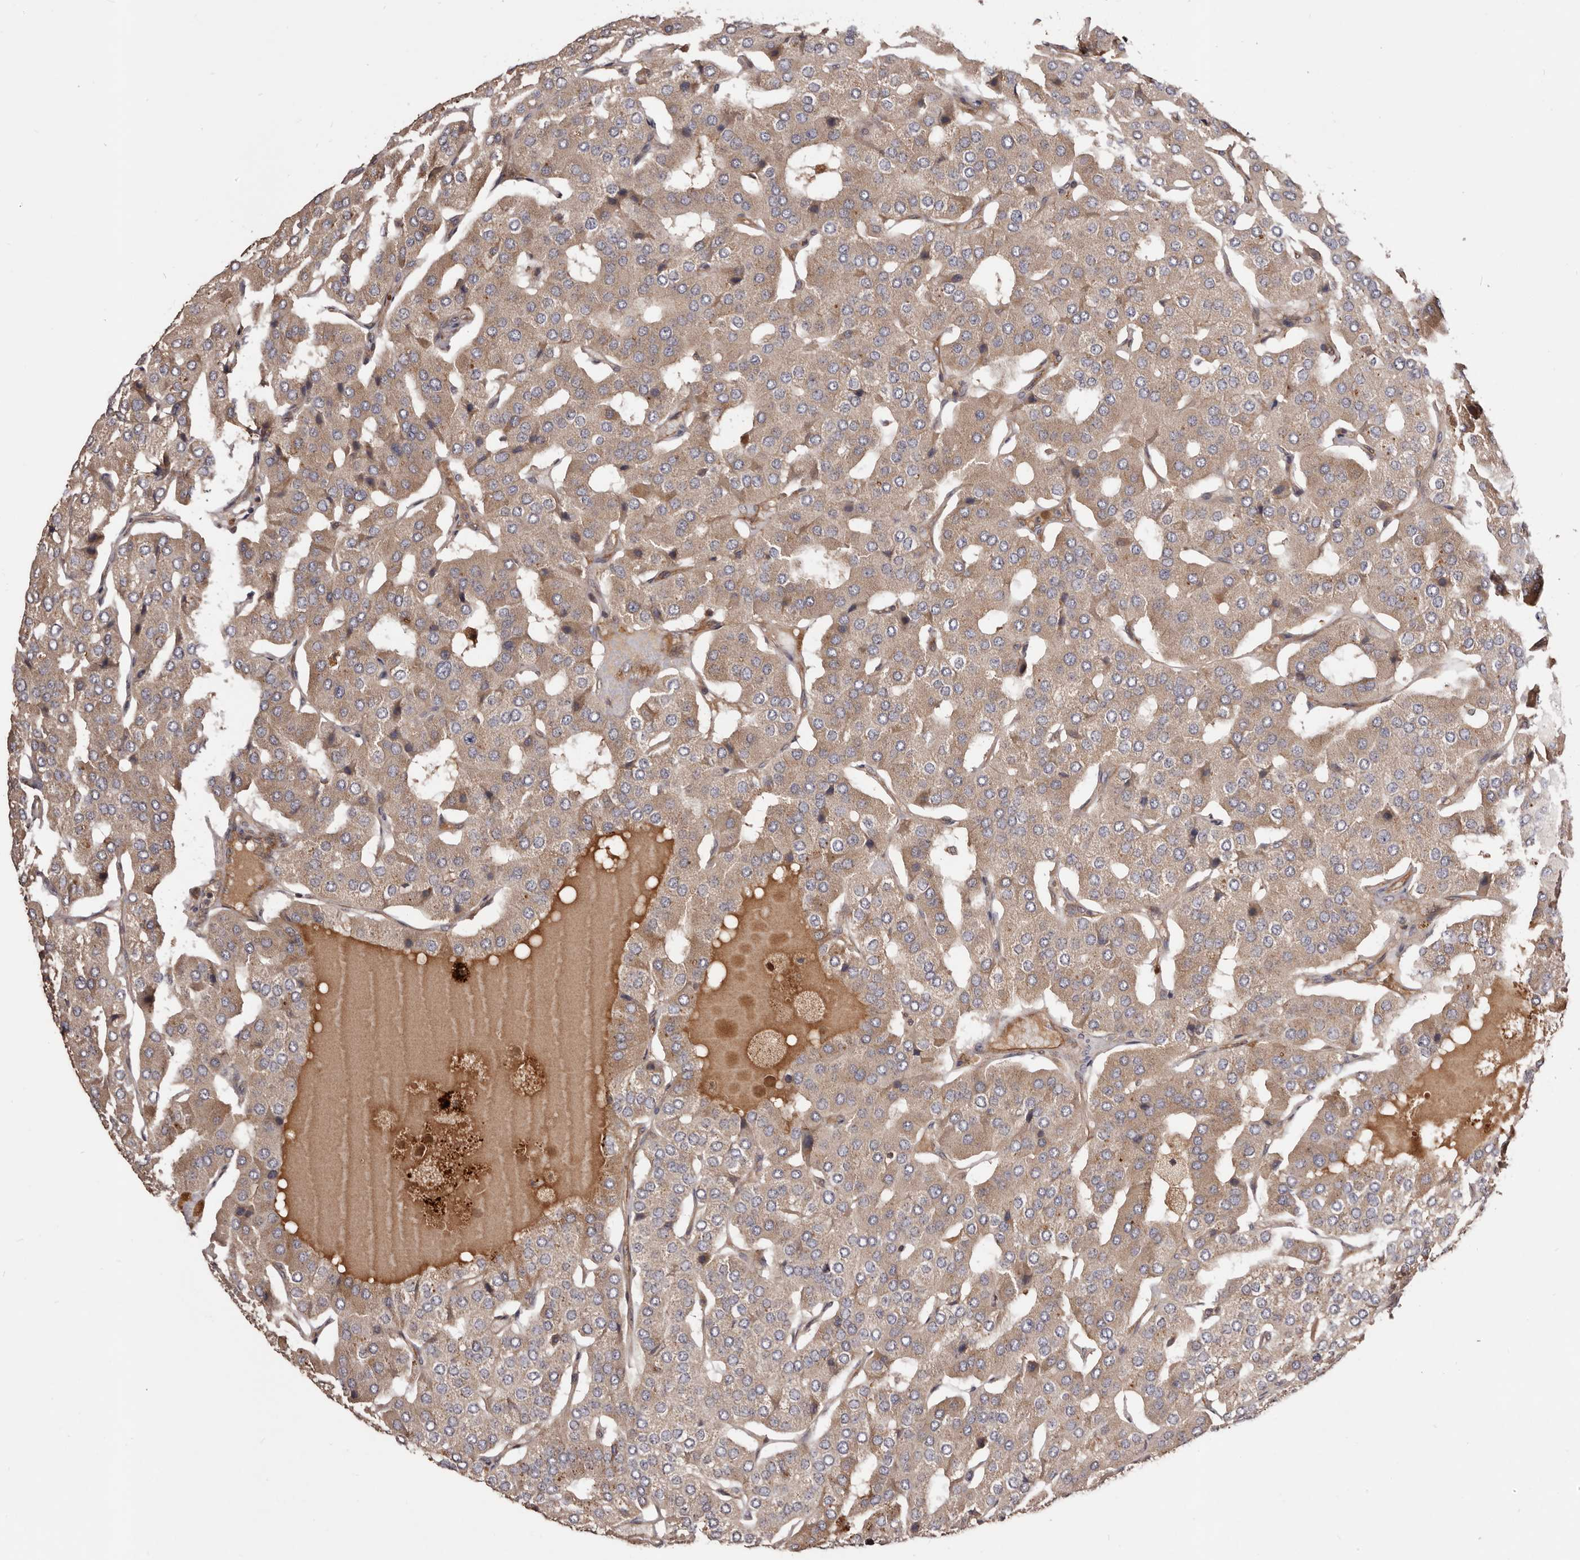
{"staining": {"intensity": "weak", "quantity": ">75%", "location": "cytoplasmic/membranous"}, "tissue": "parathyroid gland", "cell_type": "Glandular cells", "image_type": "normal", "snomed": [{"axis": "morphology", "description": "Normal tissue, NOS"}, {"axis": "morphology", "description": "Adenoma, NOS"}, {"axis": "topography", "description": "Parathyroid gland"}], "caption": "Glandular cells display weak cytoplasmic/membranous staining in about >75% of cells in benign parathyroid gland.", "gene": "GTPBP1", "patient": {"sex": "female", "age": 86}}